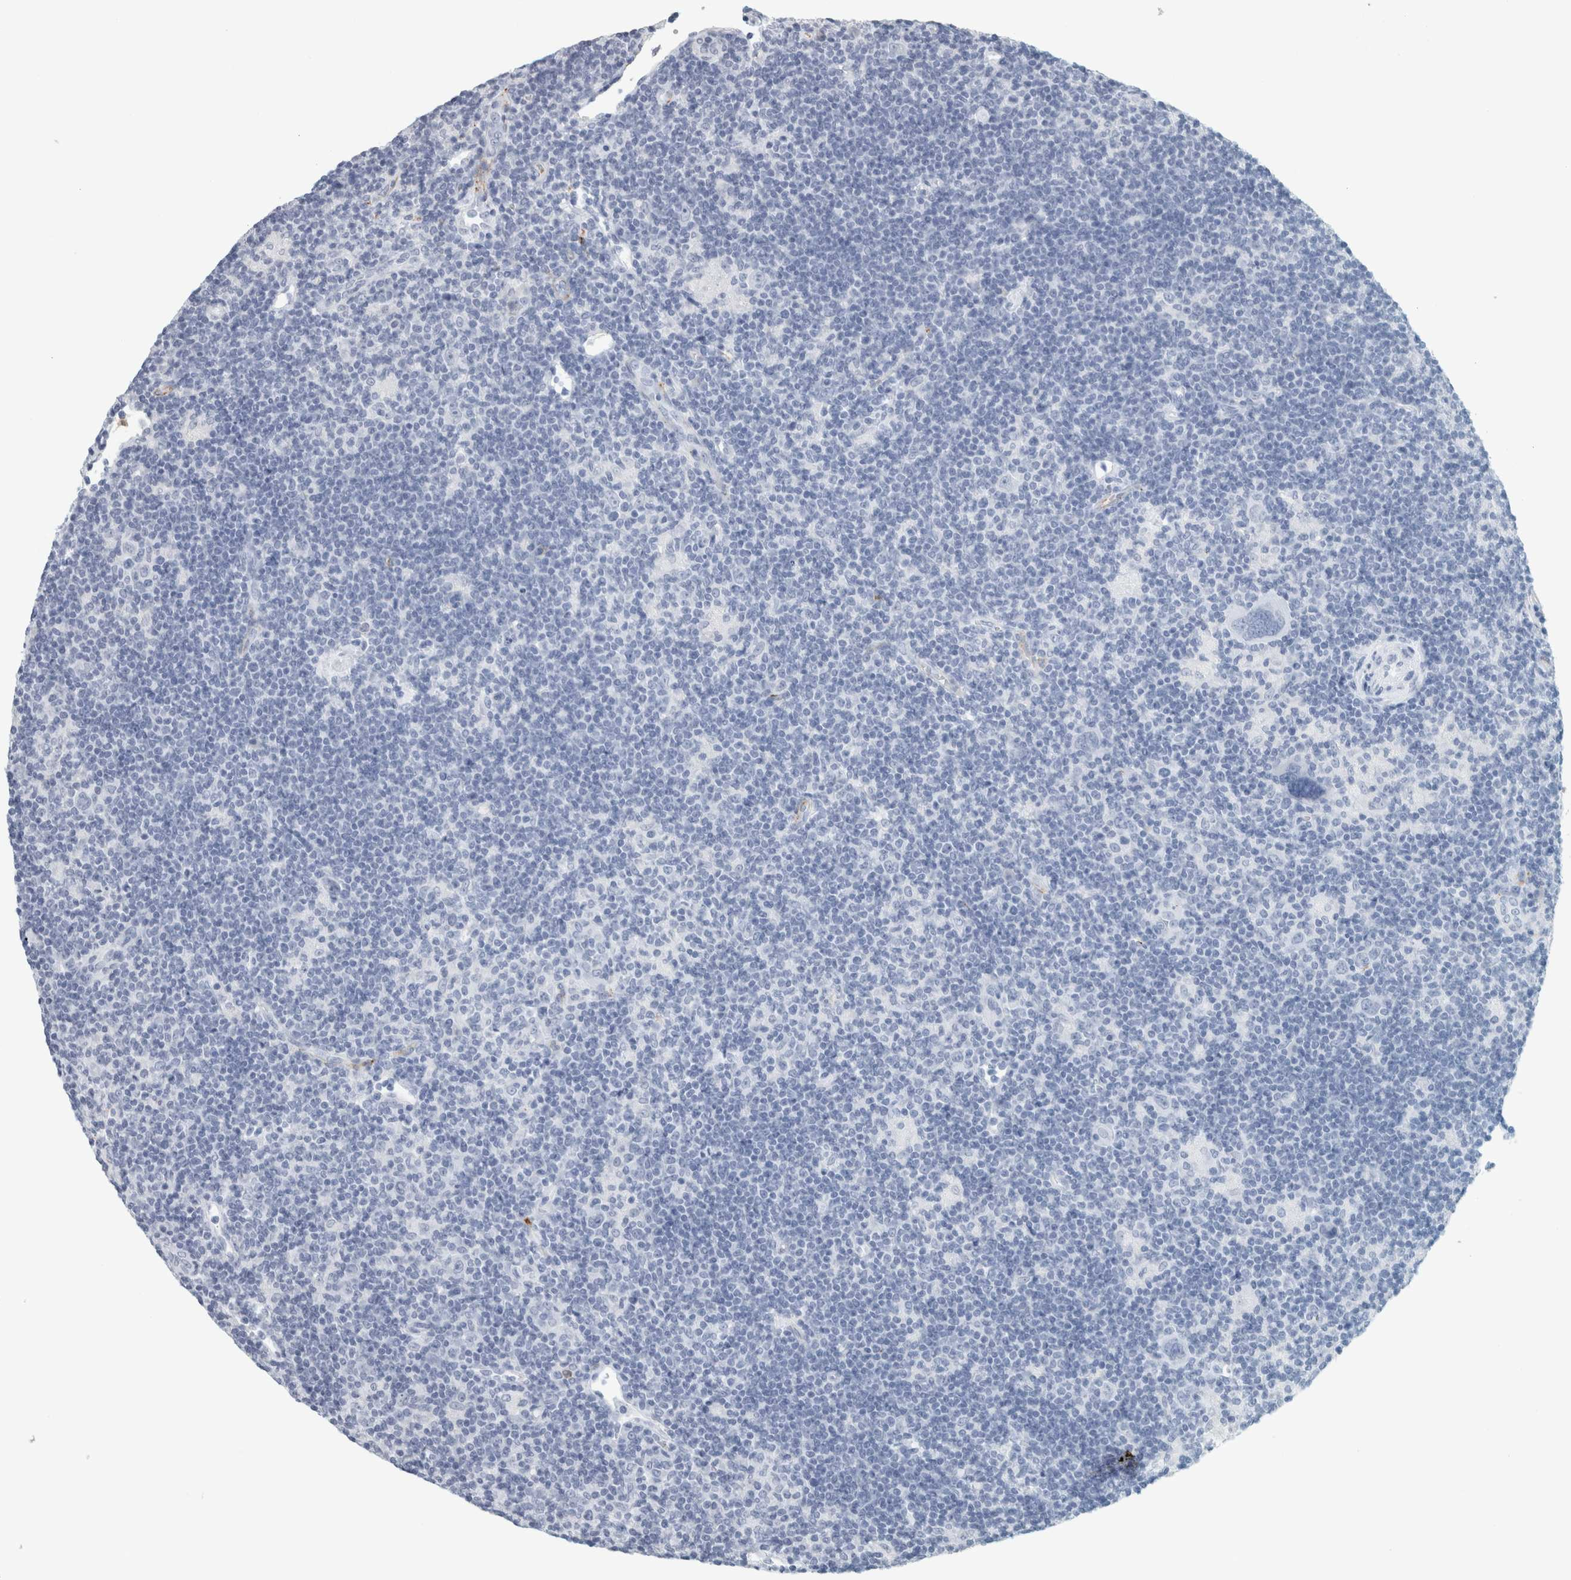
{"staining": {"intensity": "negative", "quantity": "none", "location": "none"}, "tissue": "lymphoma", "cell_type": "Tumor cells", "image_type": "cancer", "snomed": [{"axis": "morphology", "description": "Hodgkin's disease, NOS"}, {"axis": "topography", "description": "Lymph node"}], "caption": "DAB immunohistochemical staining of lymphoma exhibits no significant staining in tumor cells.", "gene": "CD36", "patient": {"sex": "female", "age": 57}}